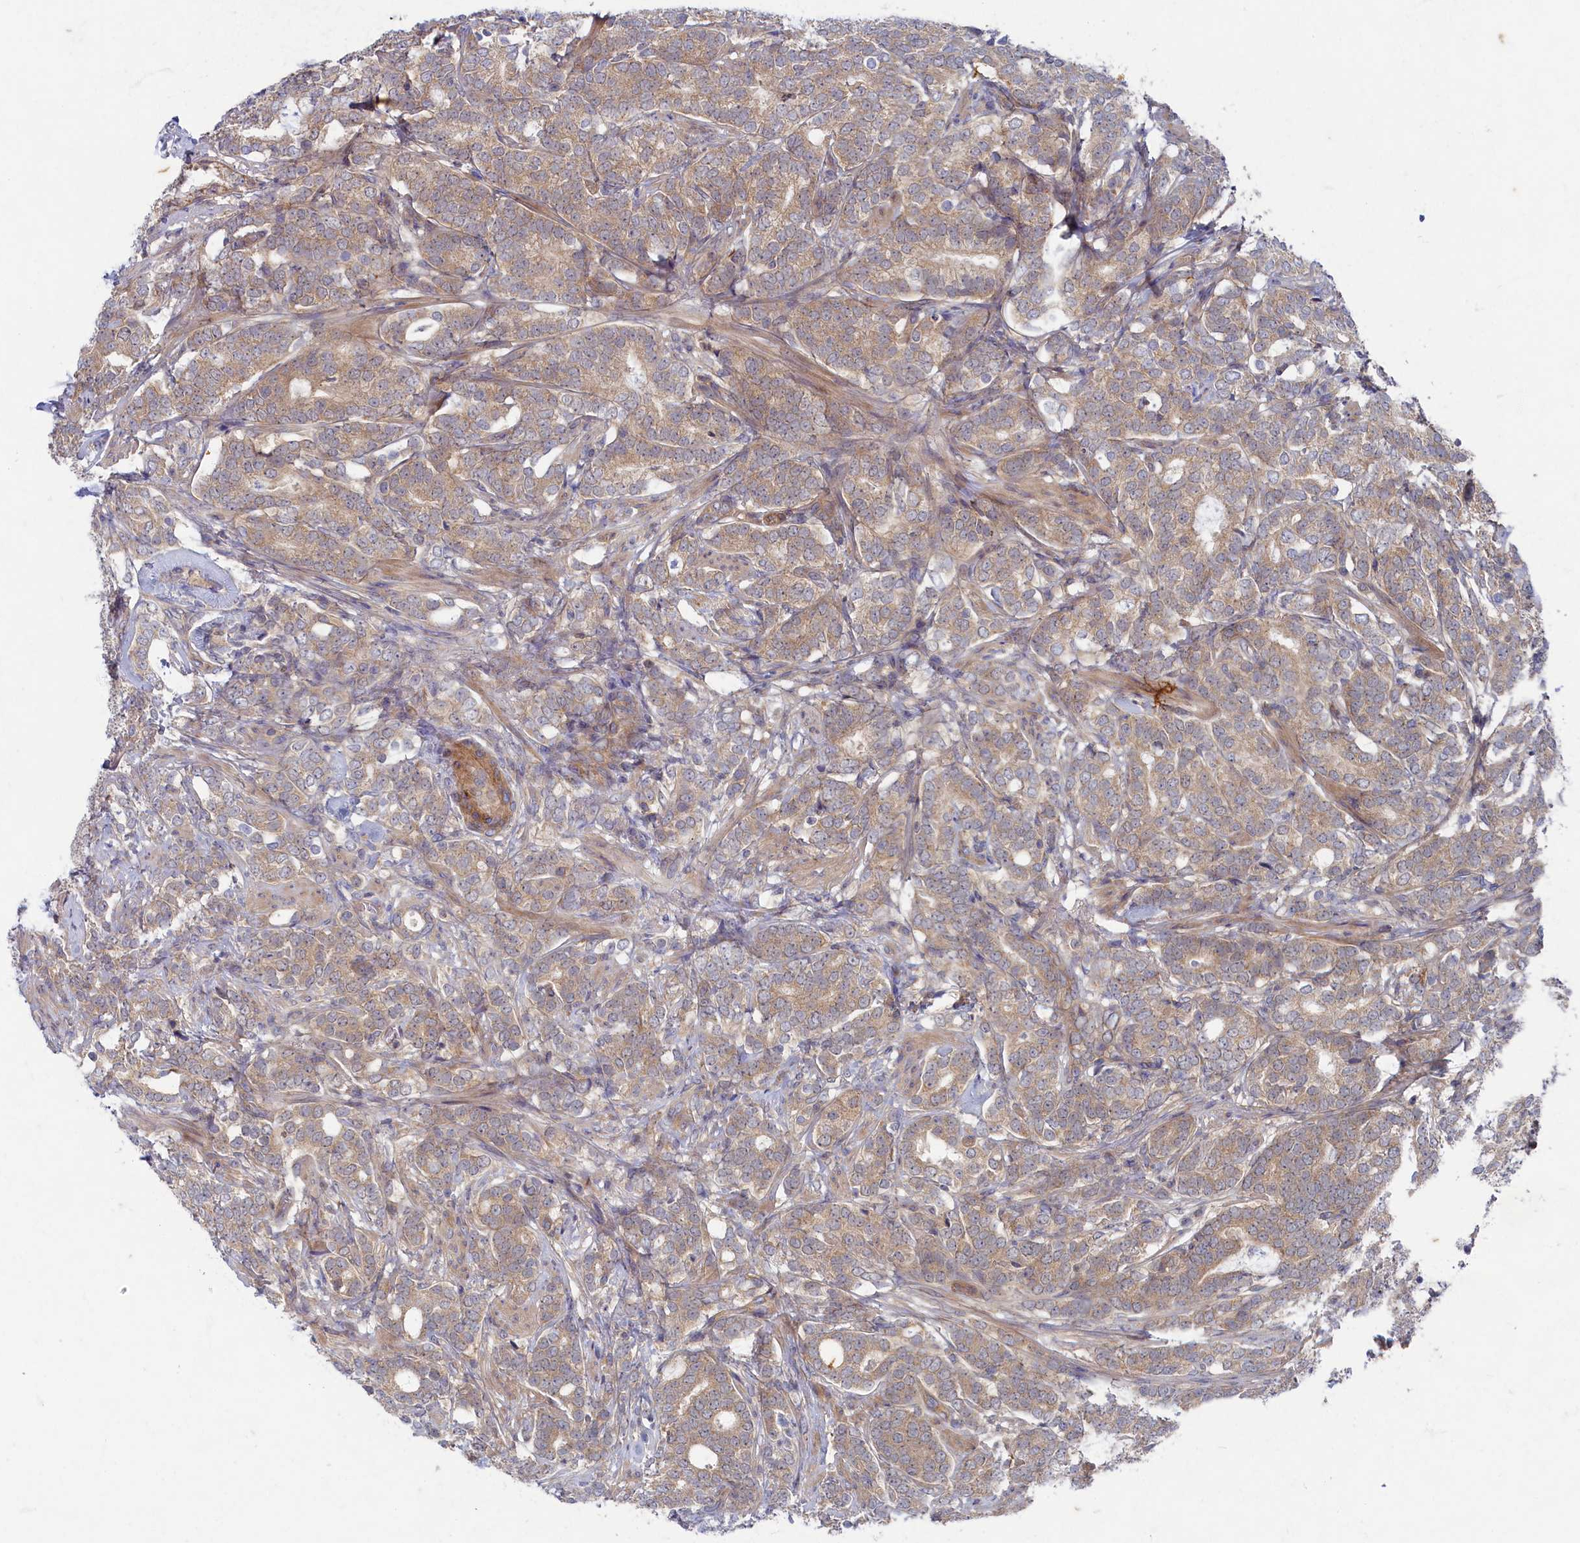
{"staining": {"intensity": "weak", "quantity": ">75%", "location": "cytoplasmic/membranous"}, "tissue": "prostate cancer", "cell_type": "Tumor cells", "image_type": "cancer", "snomed": [{"axis": "morphology", "description": "Adenocarcinoma, Low grade"}, {"axis": "topography", "description": "Prostate"}], "caption": "Immunohistochemistry of human low-grade adenocarcinoma (prostate) shows low levels of weak cytoplasmic/membranous positivity in about >75% of tumor cells. The protein is stained brown, and the nuclei are stained in blue (DAB (3,3'-diaminobenzidine) IHC with brightfield microscopy, high magnification).", "gene": "WDR59", "patient": {"sex": "male", "age": 71}}